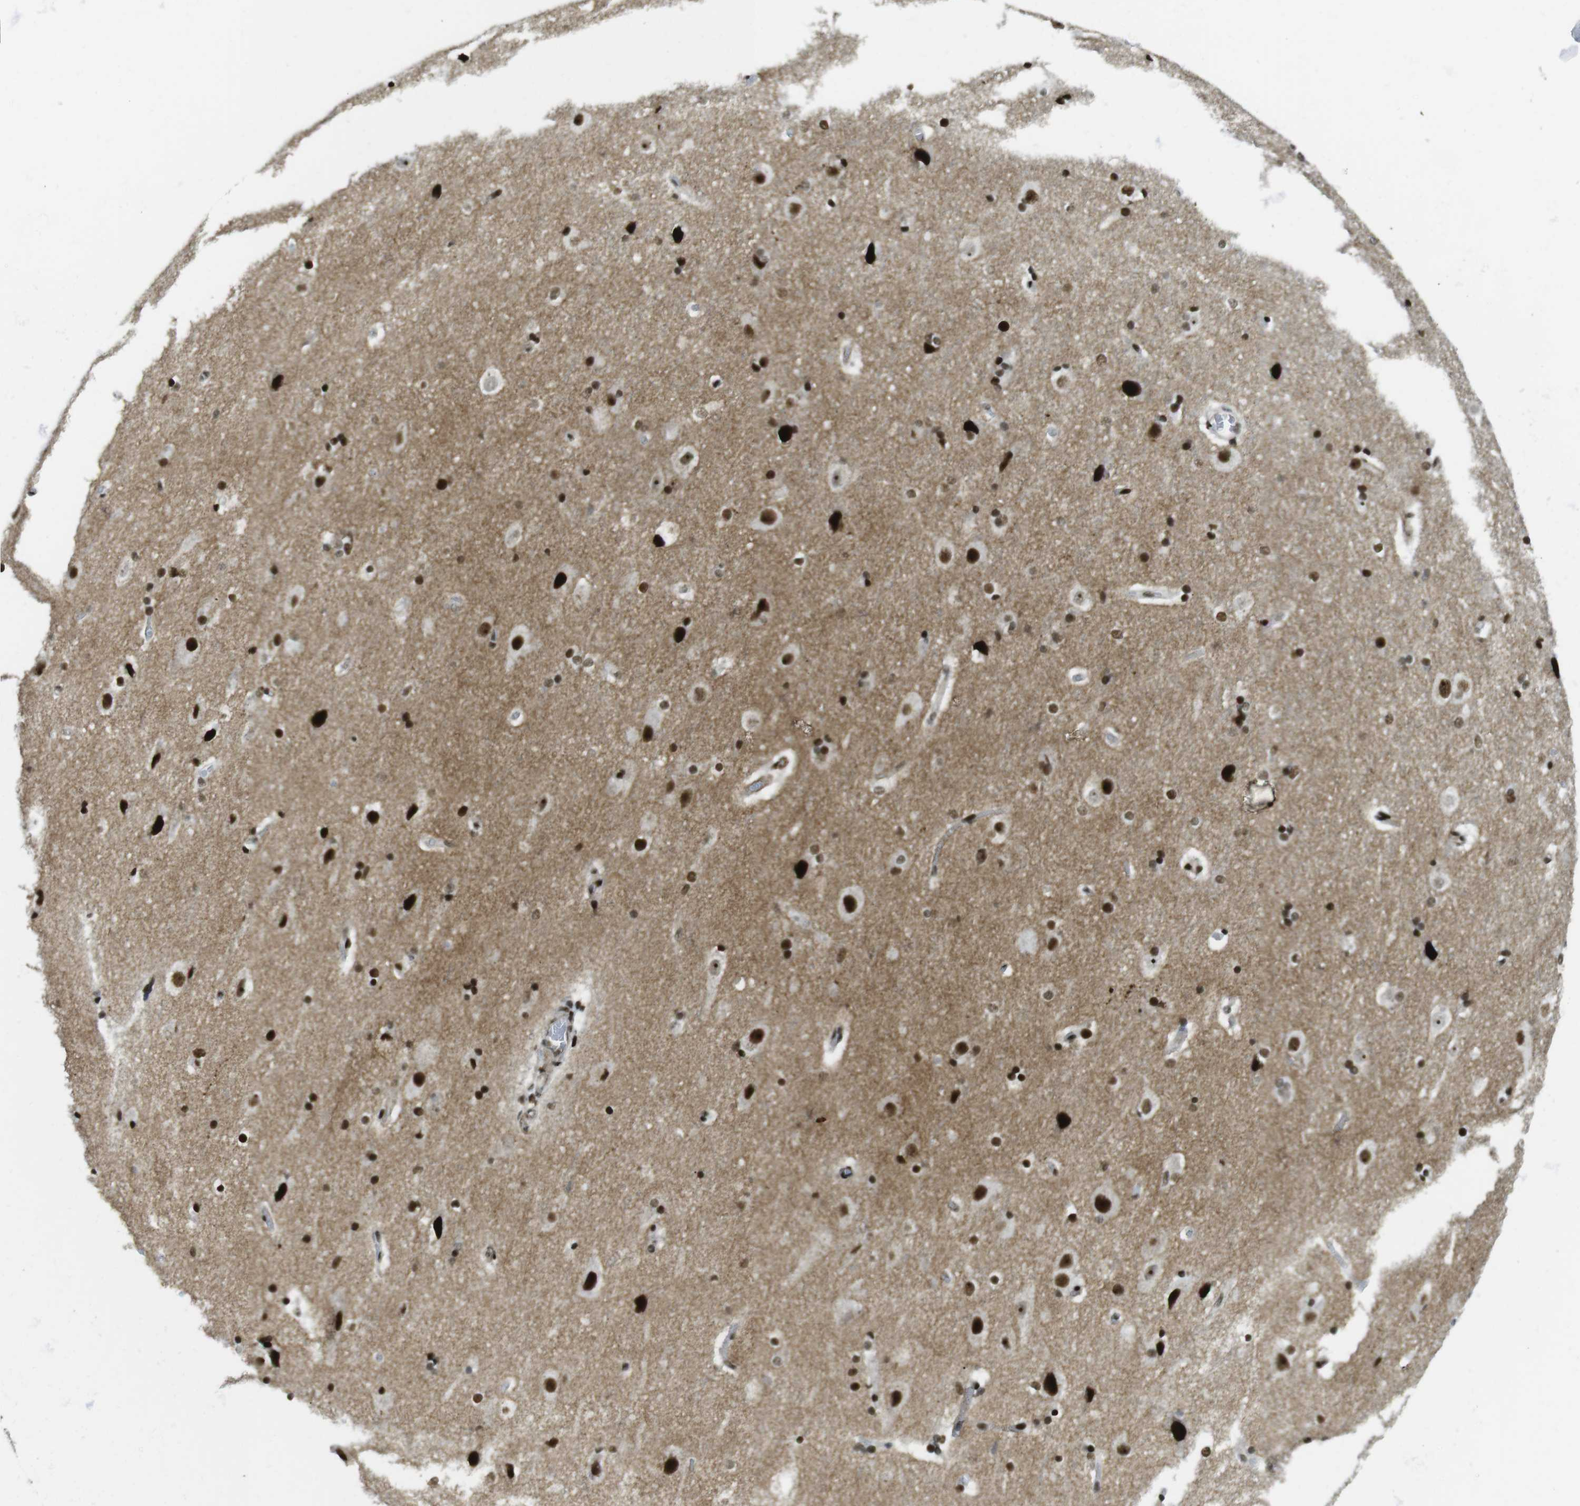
{"staining": {"intensity": "strong", "quantity": "25%-75%", "location": "nuclear"}, "tissue": "hippocampus", "cell_type": "Glial cells", "image_type": "normal", "snomed": [{"axis": "morphology", "description": "Normal tissue, NOS"}, {"axis": "topography", "description": "Hippocampus"}], "caption": "This micrograph shows unremarkable hippocampus stained with immunohistochemistry to label a protein in brown. The nuclear of glial cells show strong positivity for the protein. Nuclei are counter-stained blue.", "gene": "ARID1A", "patient": {"sex": "female", "age": 19}}